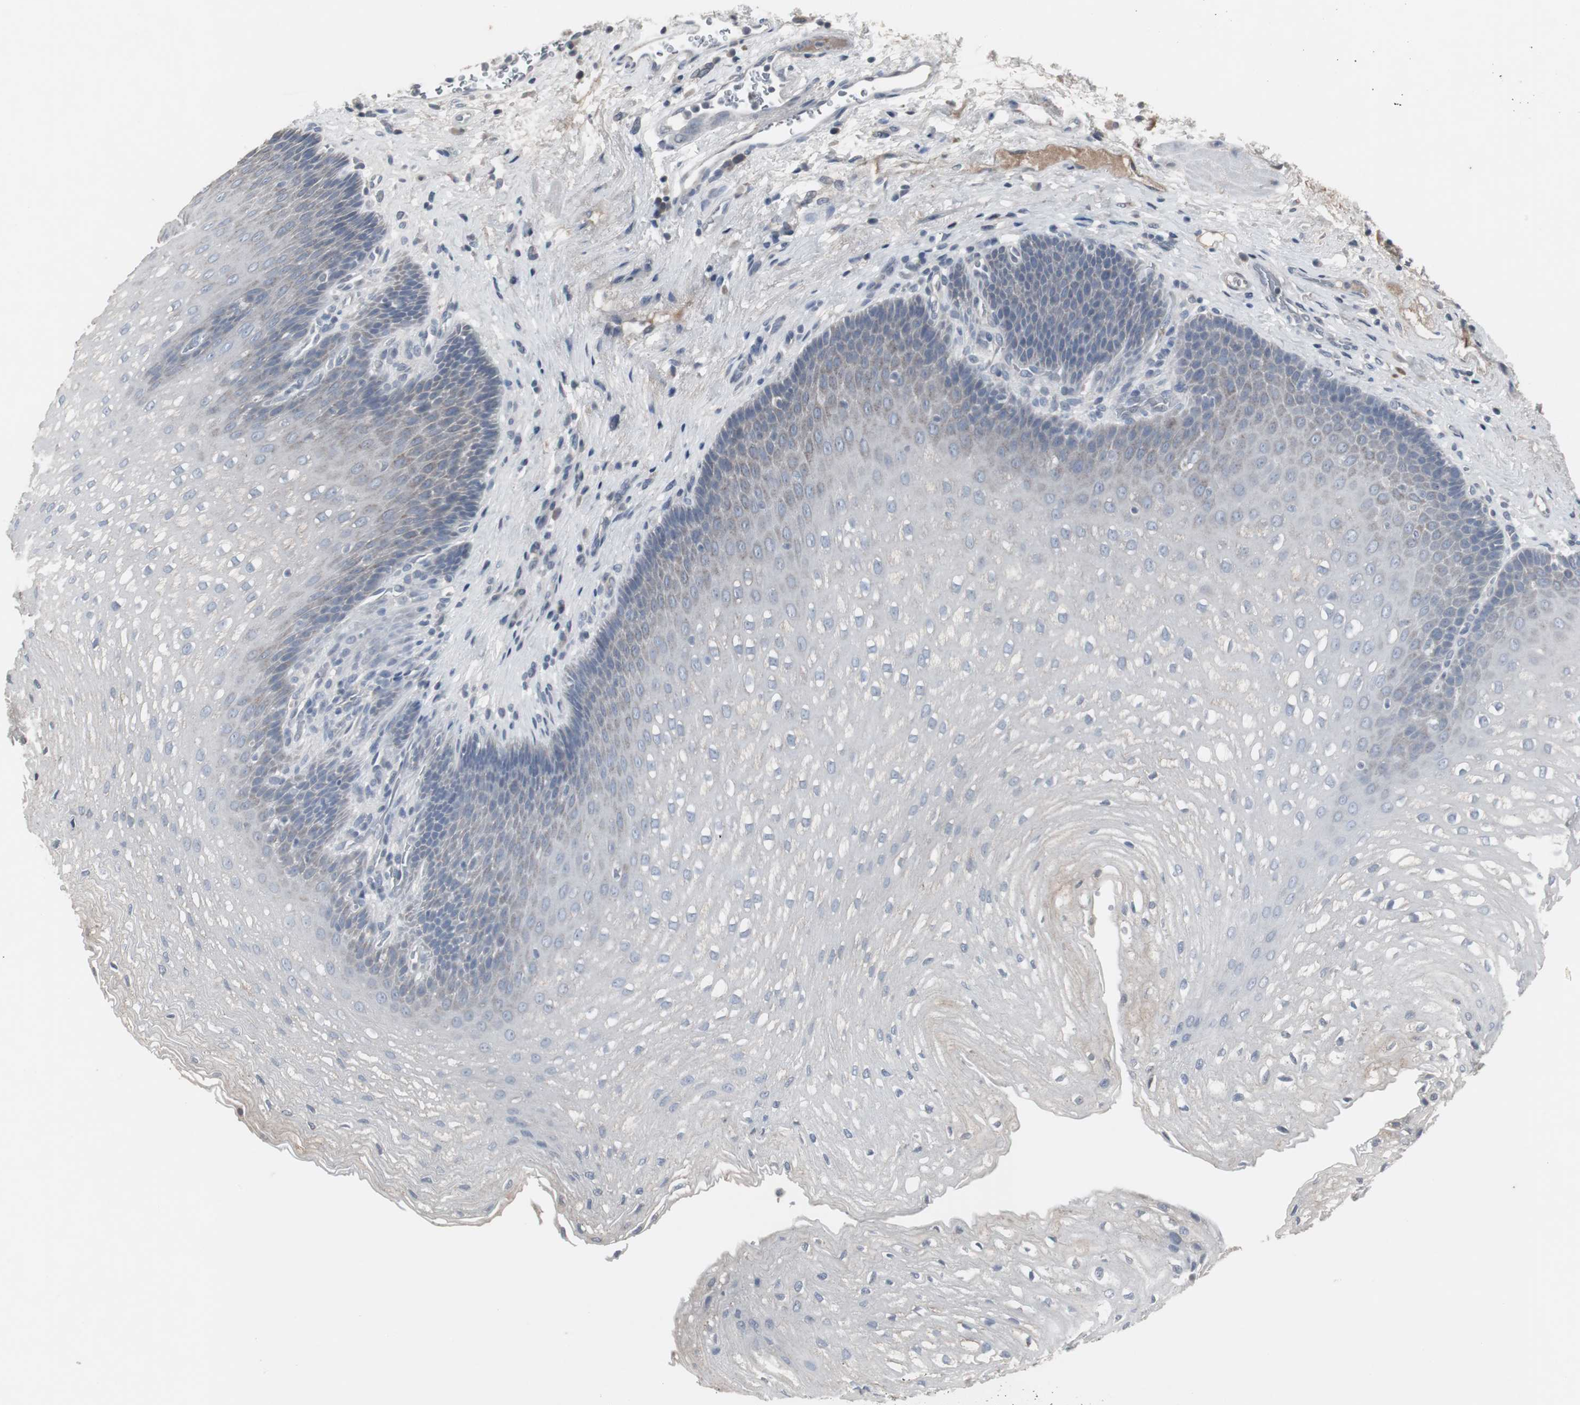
{"staining": {"intensity": "moderate", "quantity": "<25%", "location": "cytoplasmic/membranous"}, "tissue": "esophagus", "cell_type": "Squamous epithelial cells", "image_type": "normal", "snomed": [{"axis": "morphology", "description": "Normal tissue, NOS"}, {"axis": "topography", "description": "Esophagus"}], "caption": "Immunohistochemistry (IHC) of unremarkable human esophagus exhibits low levels of moderate cytoplasmic/membranous expression in approximately <25% of squamous epithelial cells.", "gene": "ACAA1", "patient": {"sex": "male", "age": 48}}